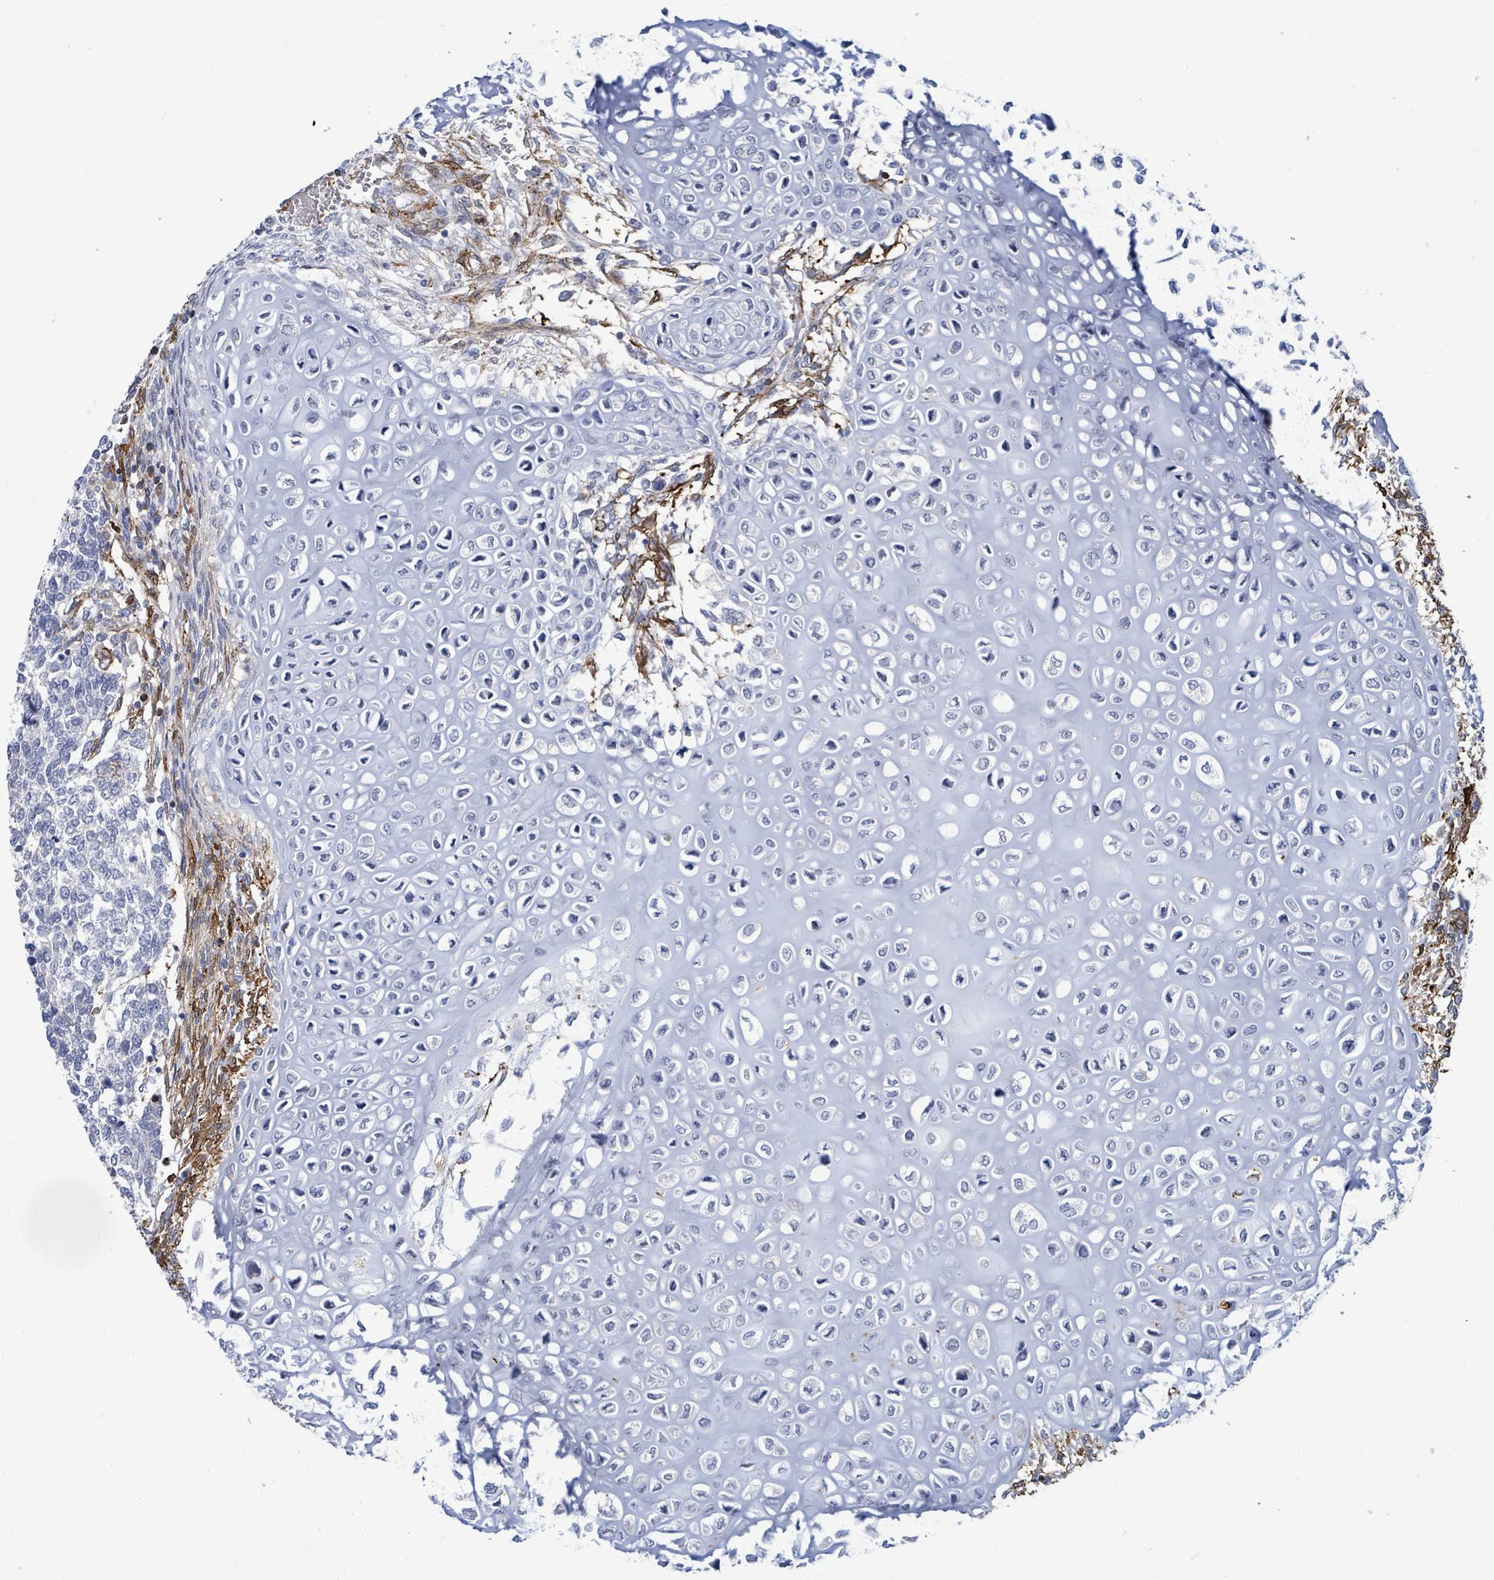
{"staining": {"intensity": "negative", "quantity": "none", "location": "none"}, "tissue": "testis cancer", "cell_type": "Tumor cells", "image_type": "cancer", "snomed": [{"axis": "morphology", "description": "Carcinoma, Embryonal, NOS"}, {"axis": "topography", "description": "Testis"}], "caption": "Tumor cells show no significant positivity in testis embryonal carcinoma.", "gene": "PRKRIP1", "patient": {"sex": "male", "age": 23}}